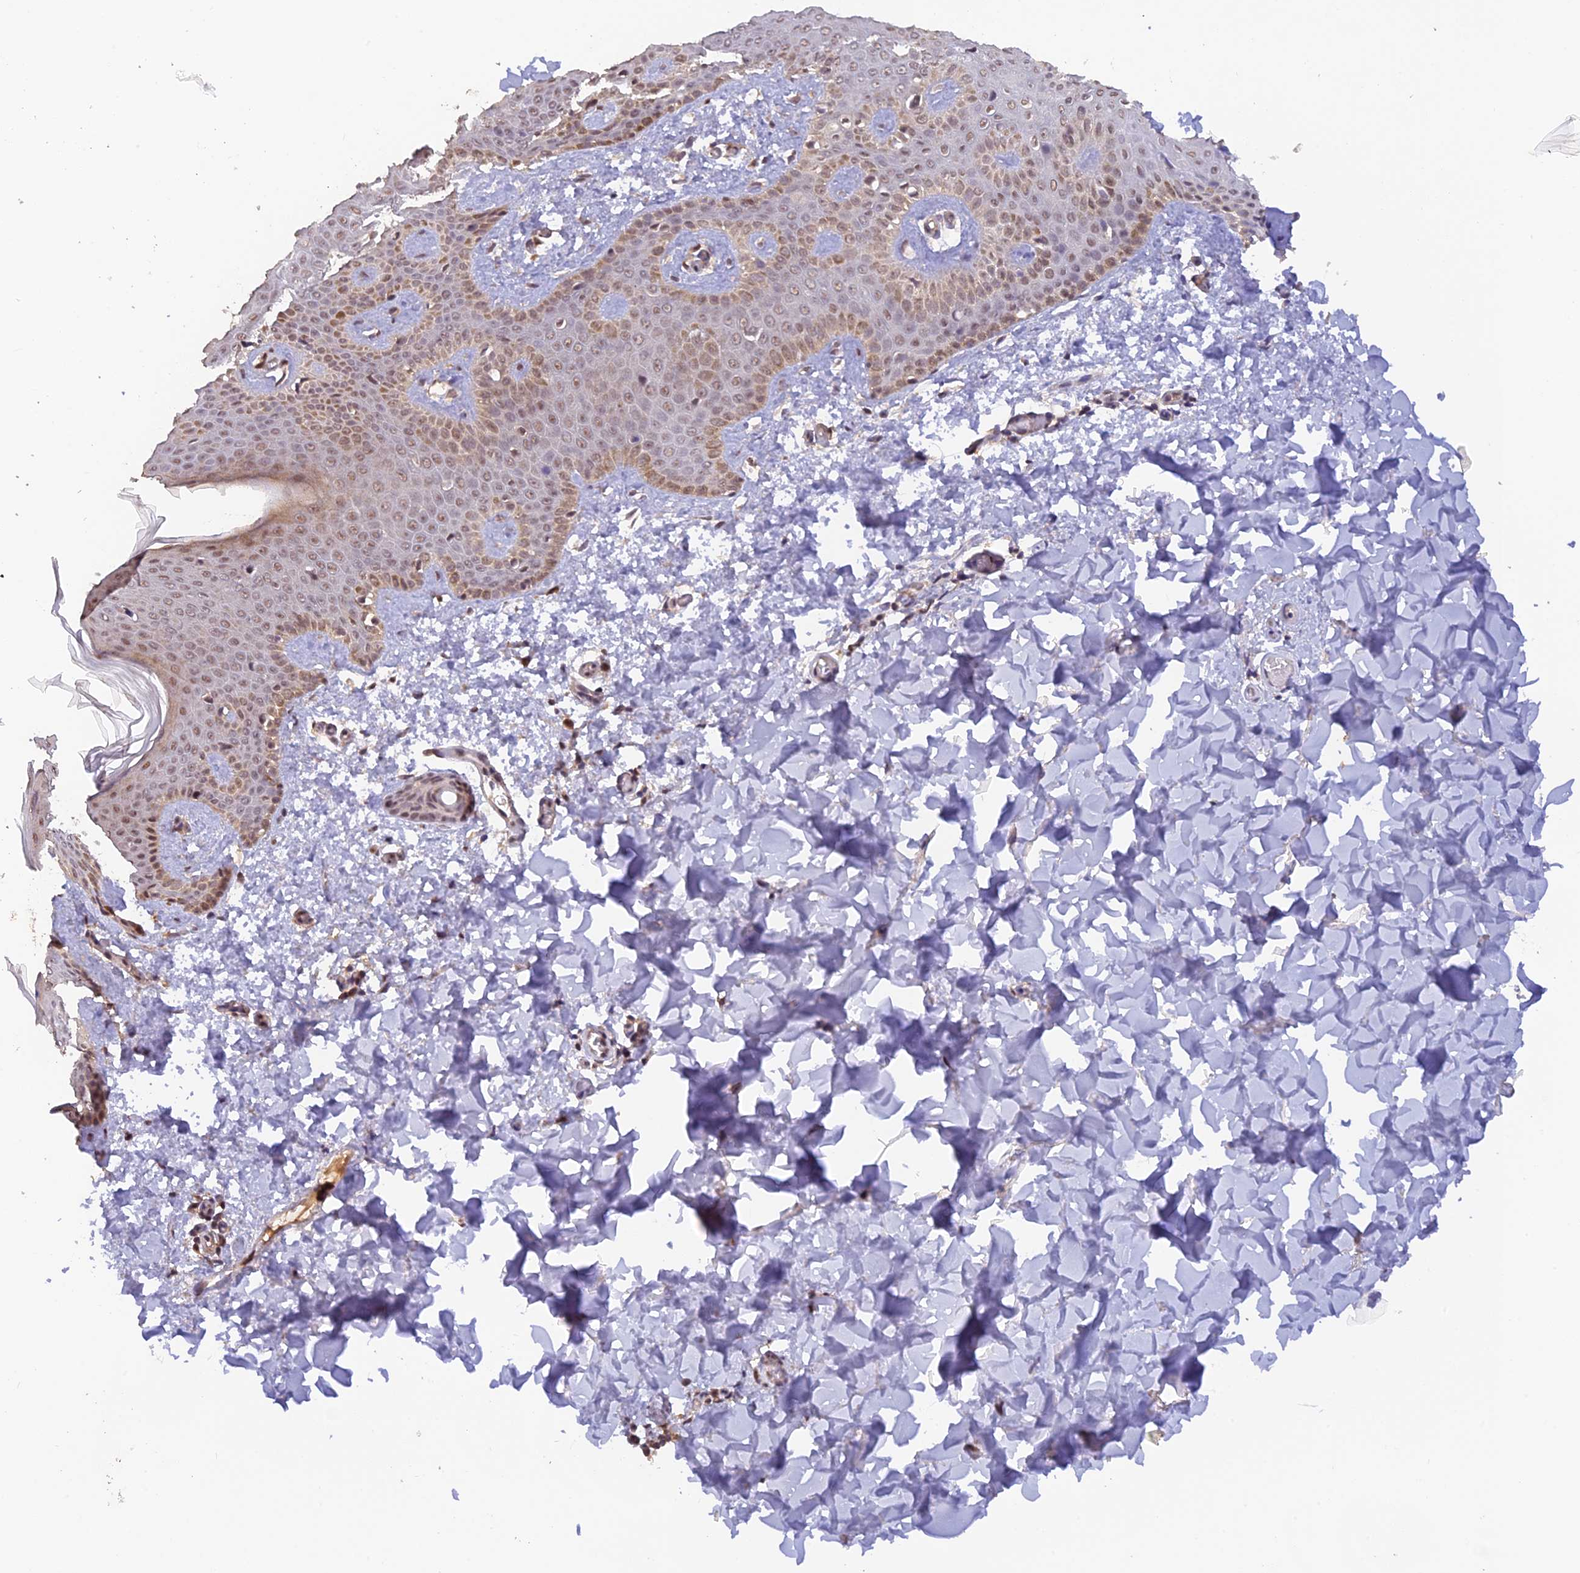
{"staining": {"intensity": "moderate", "quantity": ">75%", "location": "cytoplasmic/membranous,nuclear"}, "tissue": "skin", "cell_type": "Fibroblasts", "image_type": "normal", "snomed": [{"axis": "morphology", "description": "Normal tissue, NOS"}, {"axis": "topography", "description": "Skin"}], "caption": "A brown stain shows moderate cytoplasmic/membranous,nuclear expression of a protein in fibroblasts of normal skin.", "gene": "ZNF436", "patient": {"sex": "male", "age": 36}}